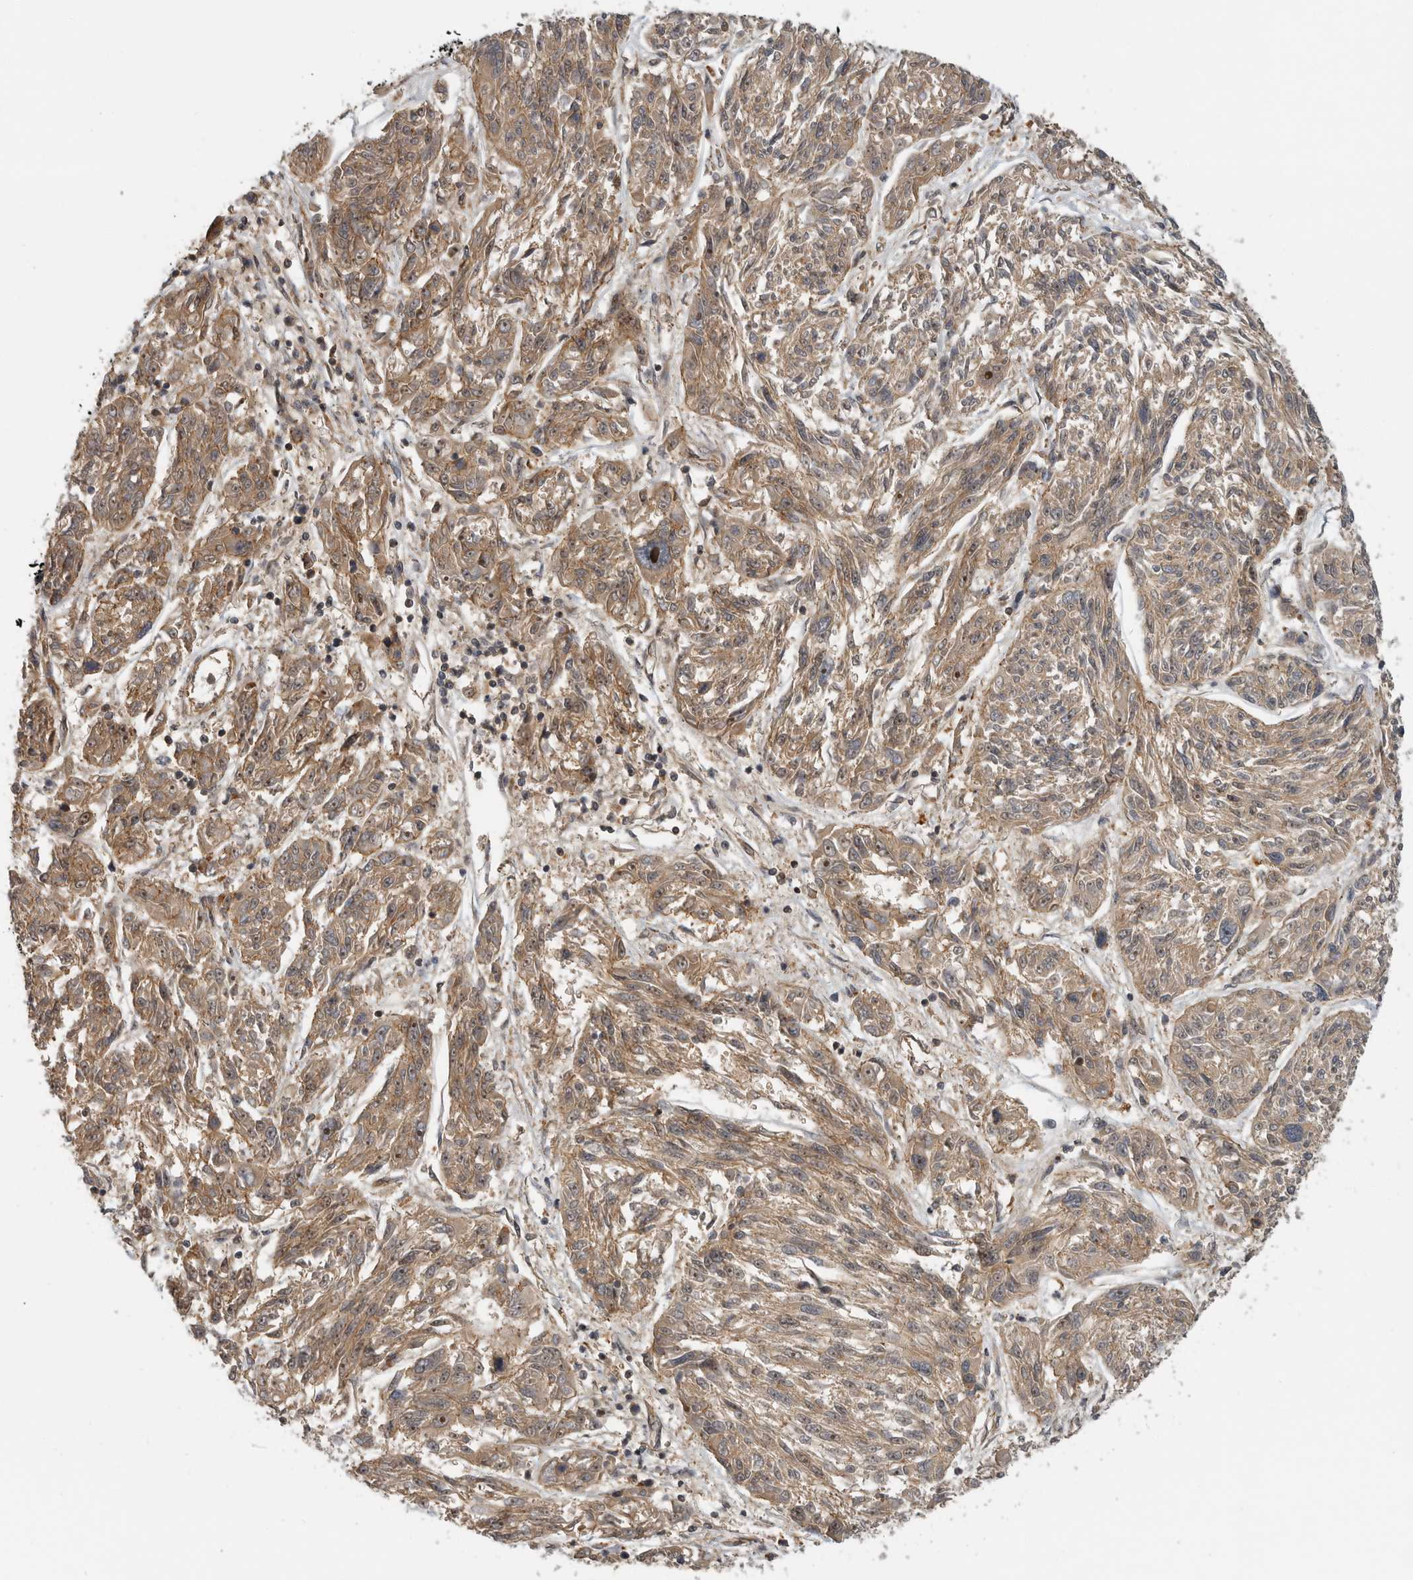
{"staining": {"intensity": "moderate", "quantity": ">75%", "location": "cytoplasmic/membranous,nuclear"}, "tissue": "melanoma", "cell_type": "Tumor cells", "image_type": "cancer", "snomed": [{"axis": "morphology", "description": "Malignant melanoma, NOS"}, {"axis": "topography", "description": "Skin"}], "caption": "This is a photomicrograph of immunohistochemistry (IHC) staining of malignant melanoma, which shows moderate positivity in the cytoplasmic/membranous and nuclear of tumor cells.", "gene": "STRAP", "patient": {"sex": "male", "age": 53}}